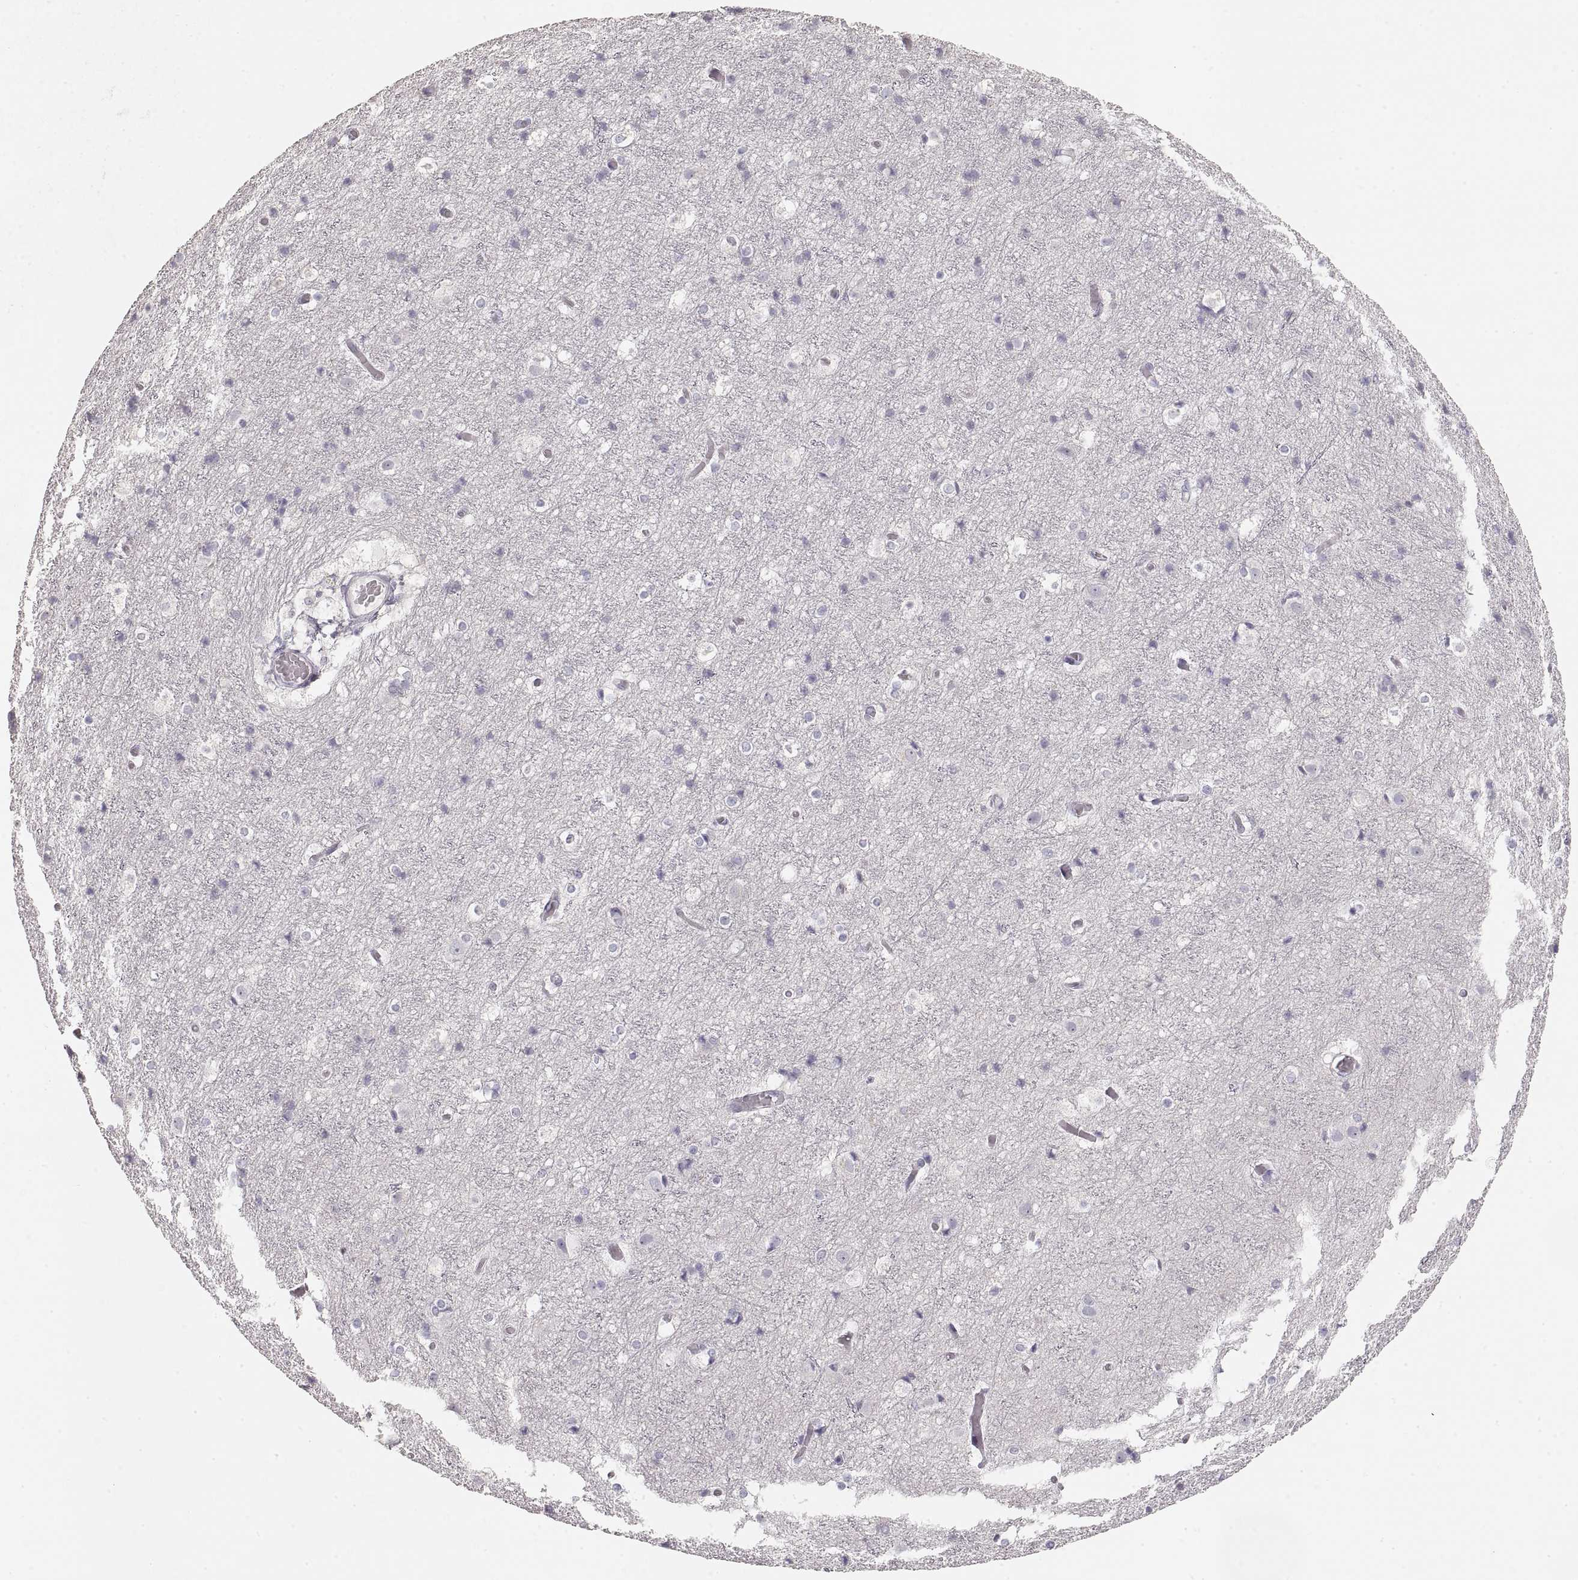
{"staining": {"intensity": "negative", "quantity": "none", "location": "none"}, "tissue": "cerebral cortex", "cell_type": "Endothelial cells", "image_type": "normal", "snomed": [{"axis": "morphology", "description": "Normal tissue, NOS"}, {"axis": "topography", "description": "Cerebral cortex"}], "caption": "Protein analysis of normal cerebral cortex demonstrates no significant expression in endothelial cells. (DAB (3,3'-diaminobenzidine) immunohistochemistry with hematoxylin counter stain).", "gene": "ZP3", "patient": {"sex": "female", "age": 52}}